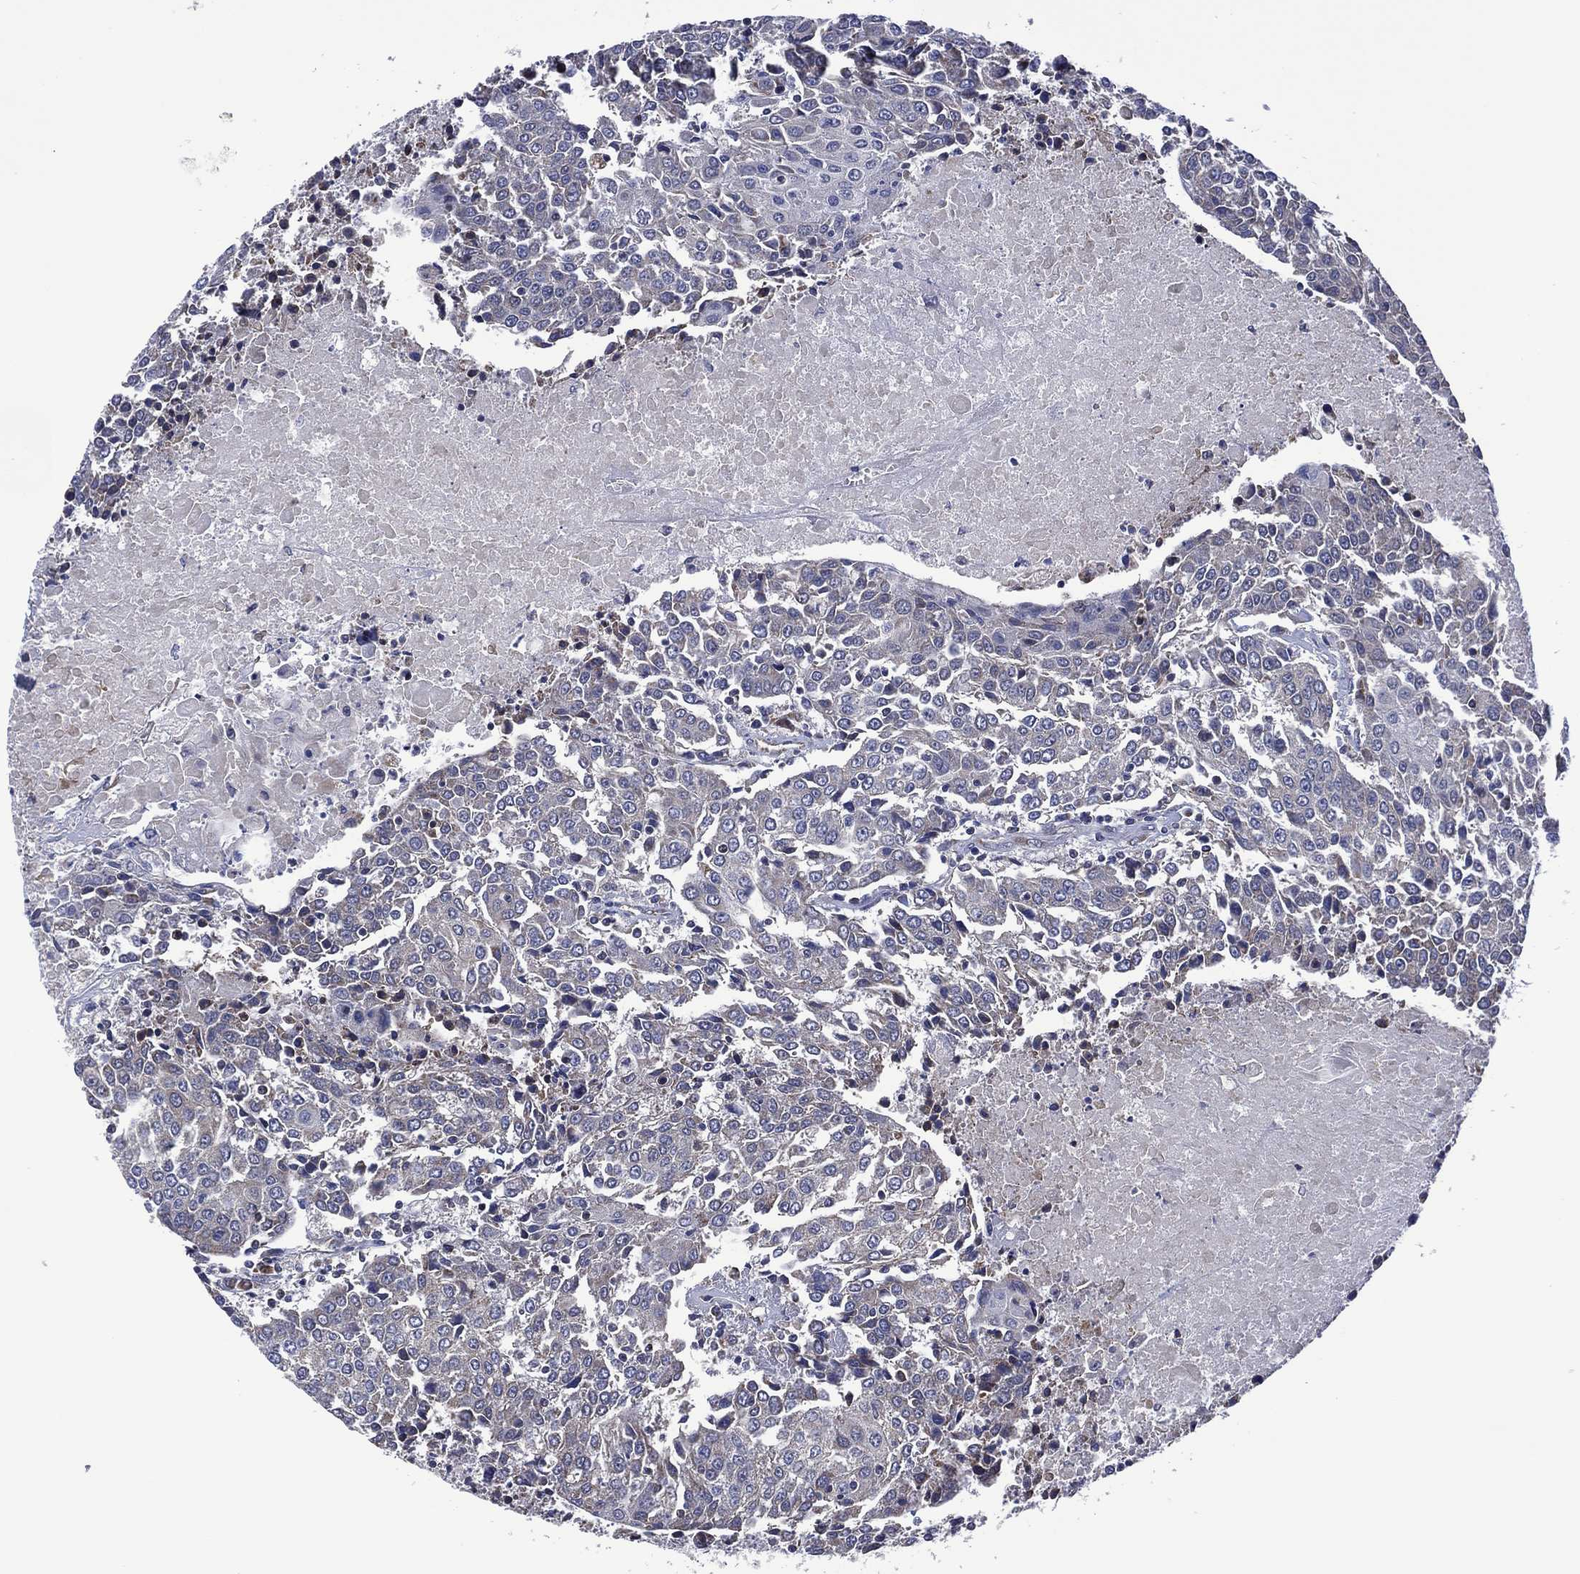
{"staining": {"intensity": "negative", "quantity": "none", "location": "none"}, "tissue": "urothelial cancer", "cell_type": "Tumor cells", "image_type": "cancer", "snomed": [{"axis": "morphology", "description": "Urothelial carcinoma, High grade"}, {"axis": "topography", "description": "Urinary bladder"}], "caption": "Tumor cells show no significant positivity in urothelial carcinoma (high-grade).", "gene": "HTD2", "patient": {"sex": "female", "age": 85}}